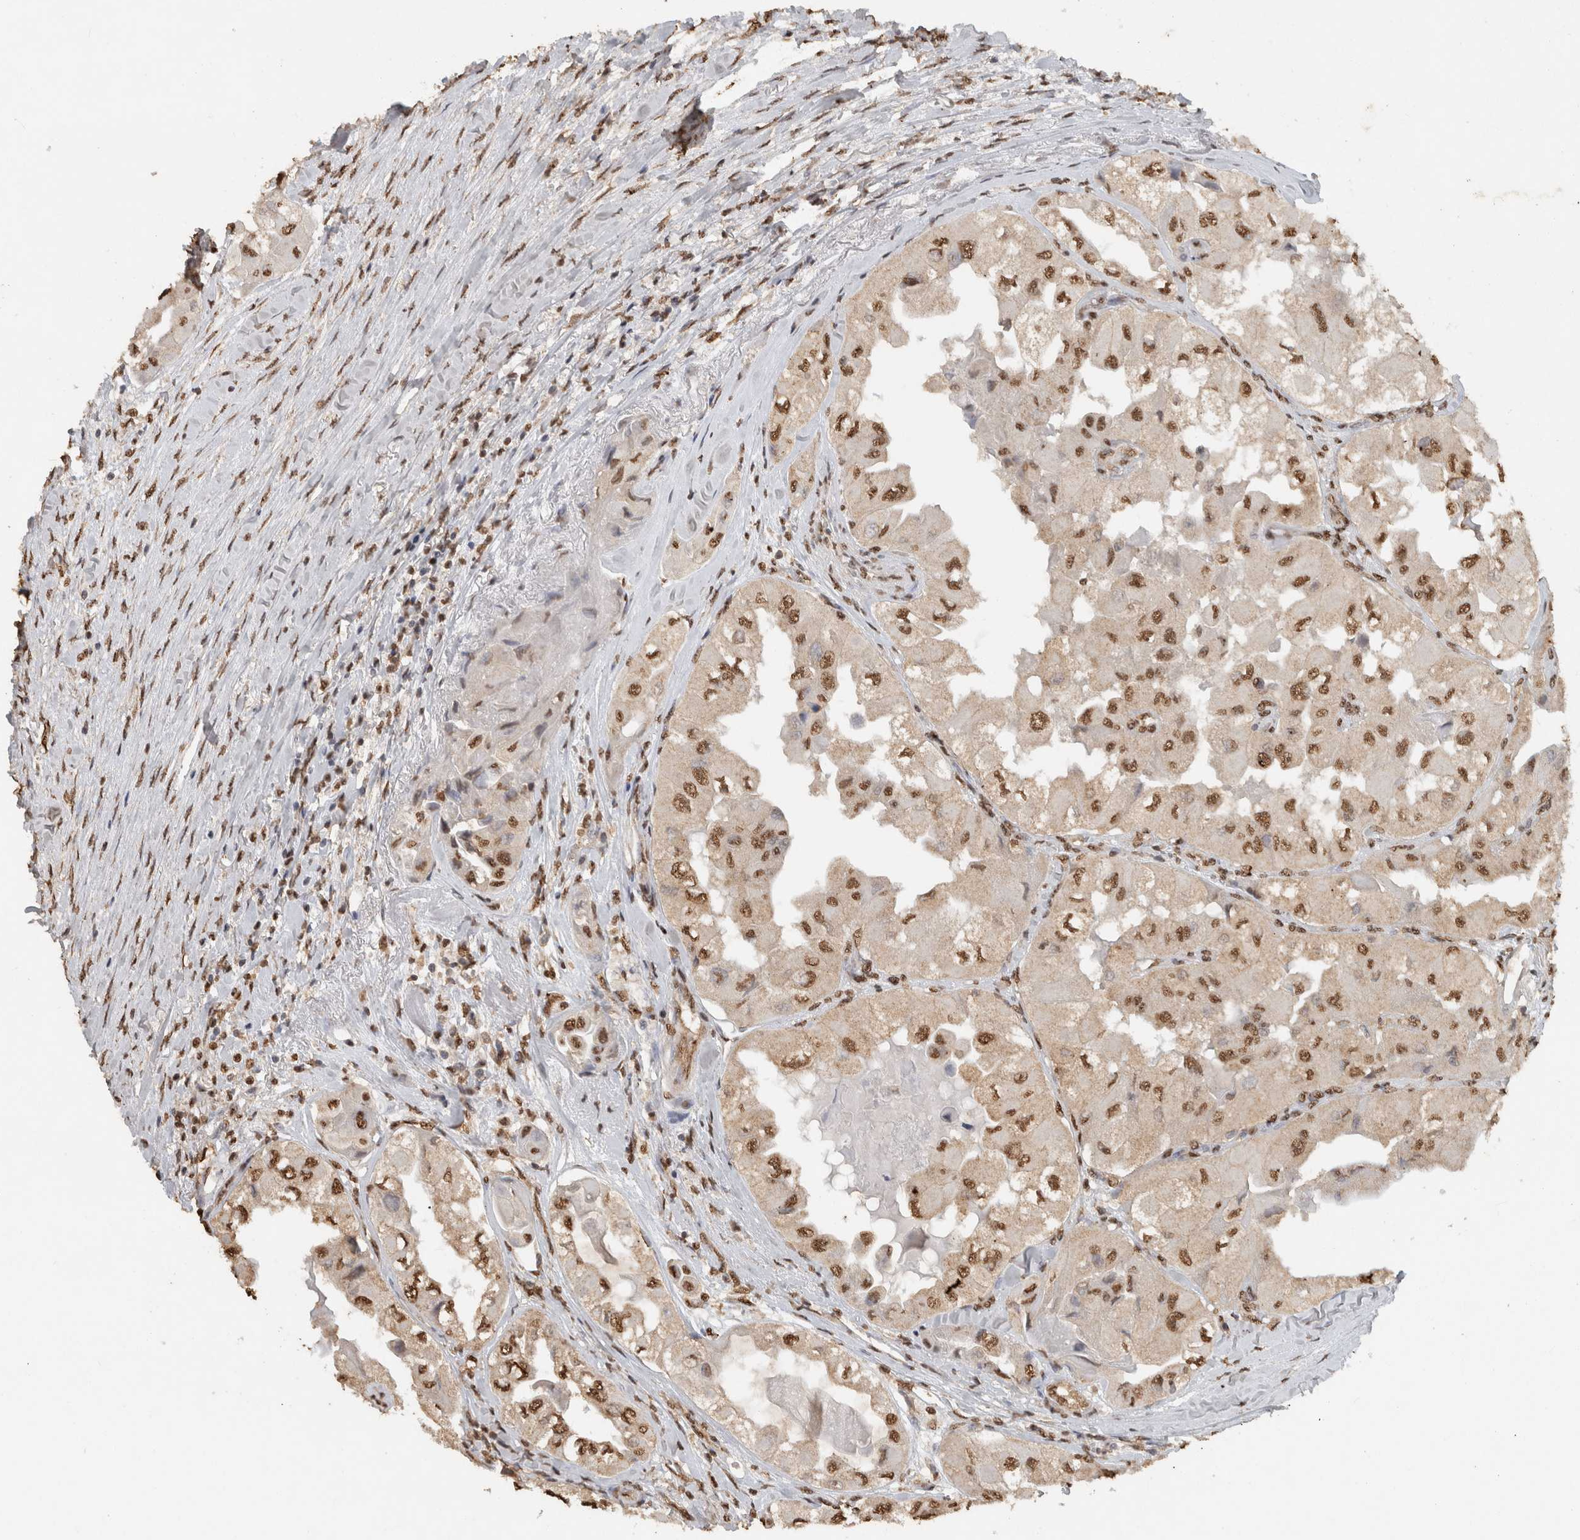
{"staining": {"intensity": "moderate", "quantity": ">75%", "location": "nuclear"}, "tissue": "thyroid cancer", "cell_type": "Tumor cells", "image_type": "cancer", "snomed": [{"axis": "morphology", "description": "Papillary adenocarcinoma, NOS"}, {"axis": "topography", "description": "Thyroid gland"}], "caption": "An image of human thyroid cancer (papillary adenocarcinoma) stained for a protein reveals moderate nuclear brown staining in tumor cells.", "gene": "HAND2", "patient": {"sex": "female", "age": 59}}